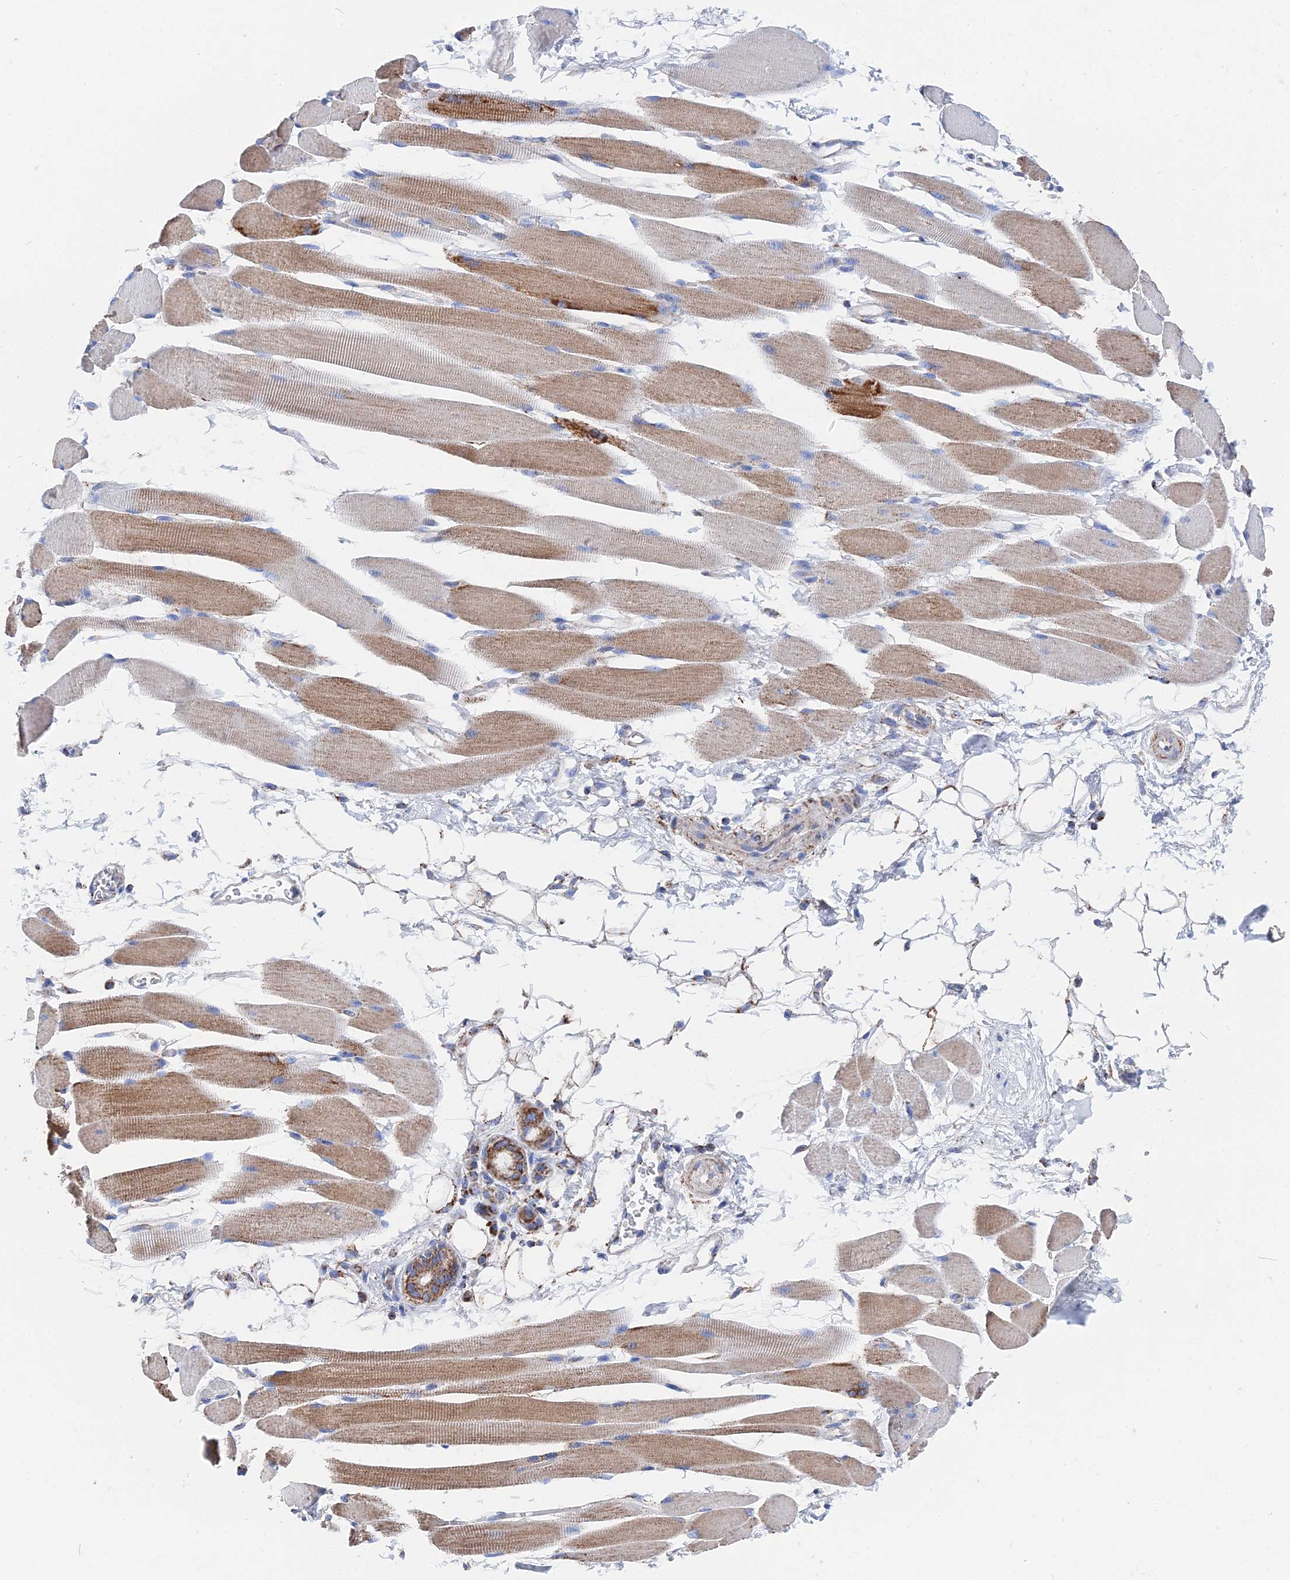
{"staining": {"intensity": "moderate", "quantity": "25%-75%", "location": "cytoplasmic/membranous"}, "tissue": "skeletal muscle", "cell_type": "Myocytes", "image_type": "normal", "snomed": [{"axis": "morphology", "description": "Normal tissue, NOS"}, {"axis": "topography", "description": "Skeletal muscle"}, {"axis": "topography", "description": "Oral tissue"}, {"axis": "topography", "description": "Peripheral nerve tissue"}], "caption": "Moderate cytoplasmic/membranous positivity for a protein is seen in about 25%-75% of myocytes of benign skeletal muscle using immunohistochemistry (IHC).", "gene": "IFT80", "patient": {"sex": "female", "age": 84}}